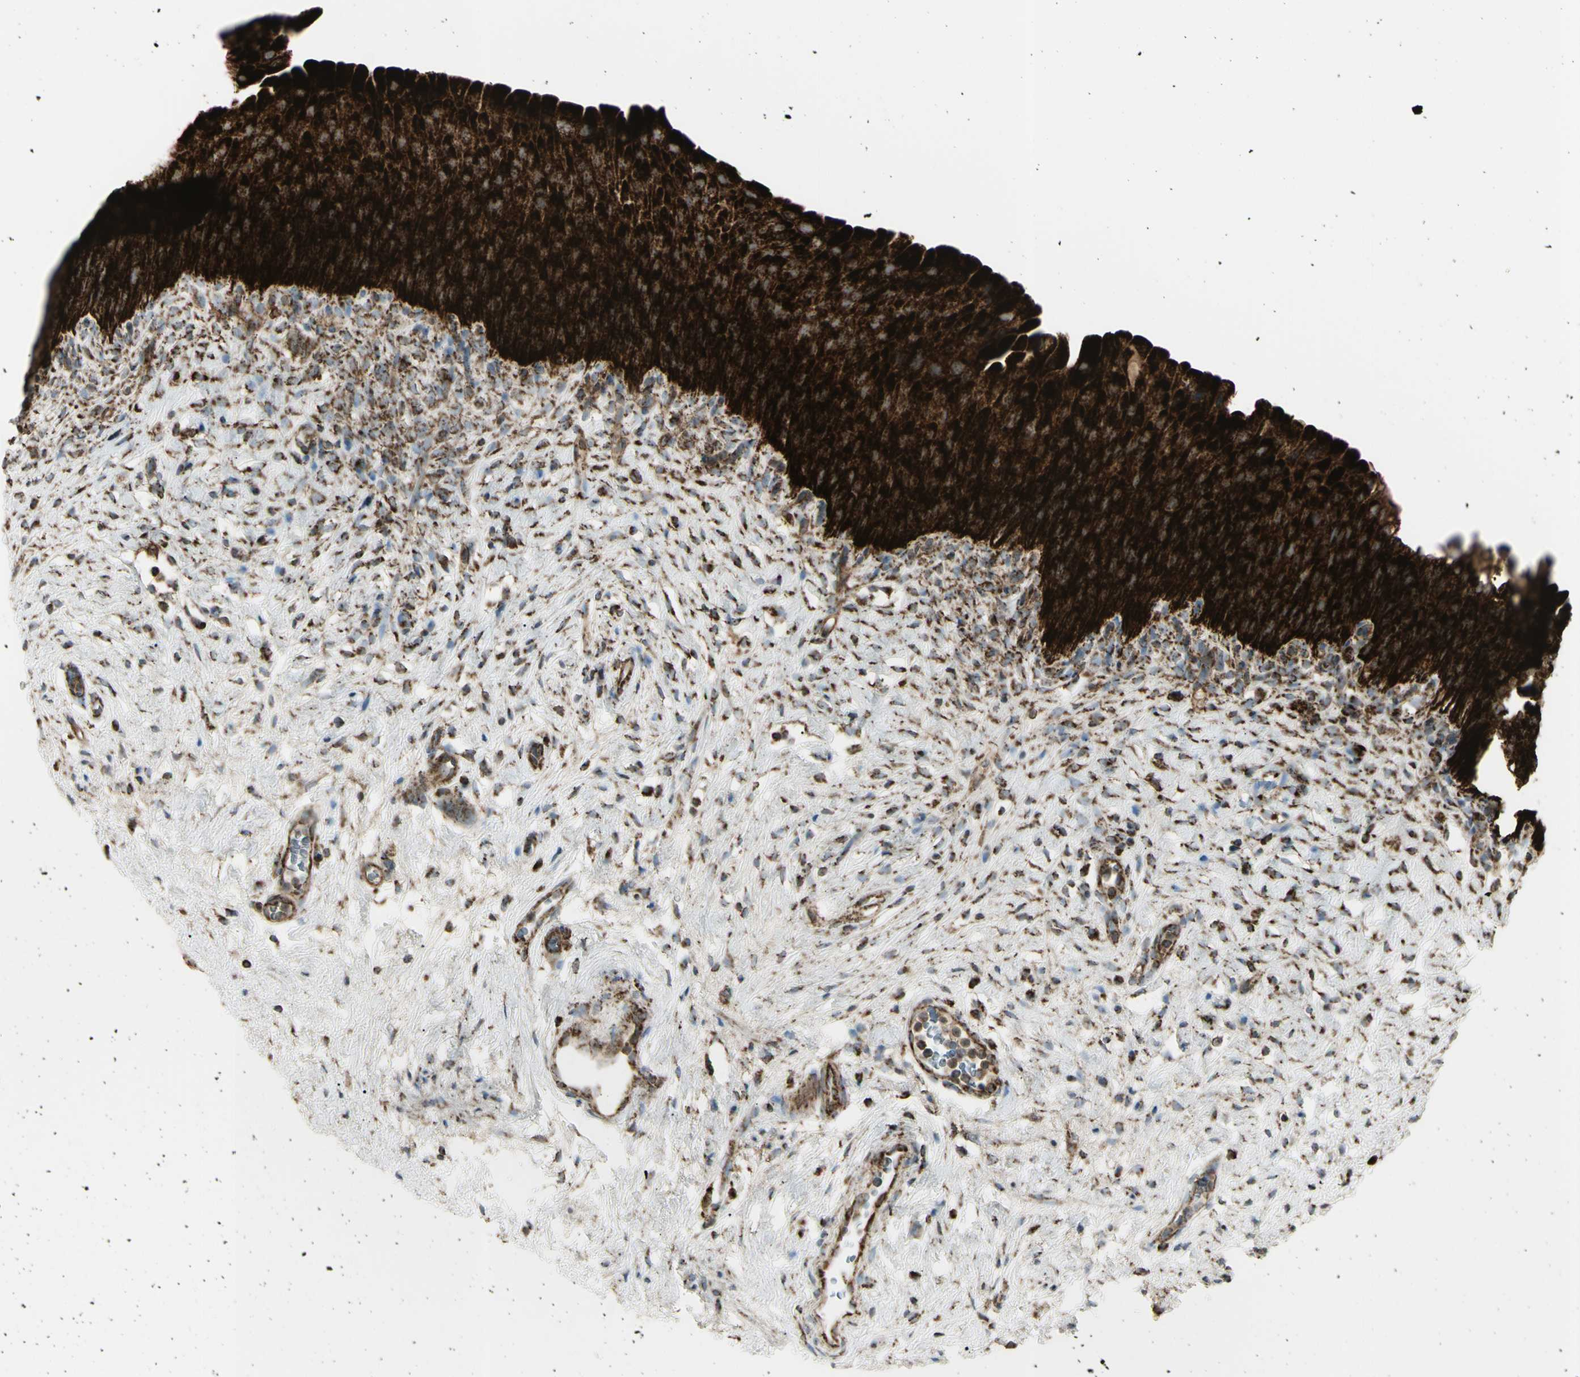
{"staining": {"intensity": "strong", "quantity": ">75%", "location": "cytoplasmic/membranous"}, "tissue": "urinary bladder", "cell_type": "Urothelial cells", "image_type": "normal", "snomed": [{"axis": "morphology", "description": "Normal tissue, NOS"}, {"axis": "morphology", "description": "Urothelial carcinoma, High grade"}, {"axis": "topography", "description": "Urinary bladder"}], "caption": "This histopathology image reveals IHC staining of benign urinary bladder, with high strong cytoplasmic/membranous positivity in about >75% of urothelial cells.", "gene": "CYB5R1", "patient": {"sex": "male", "age": 46}}